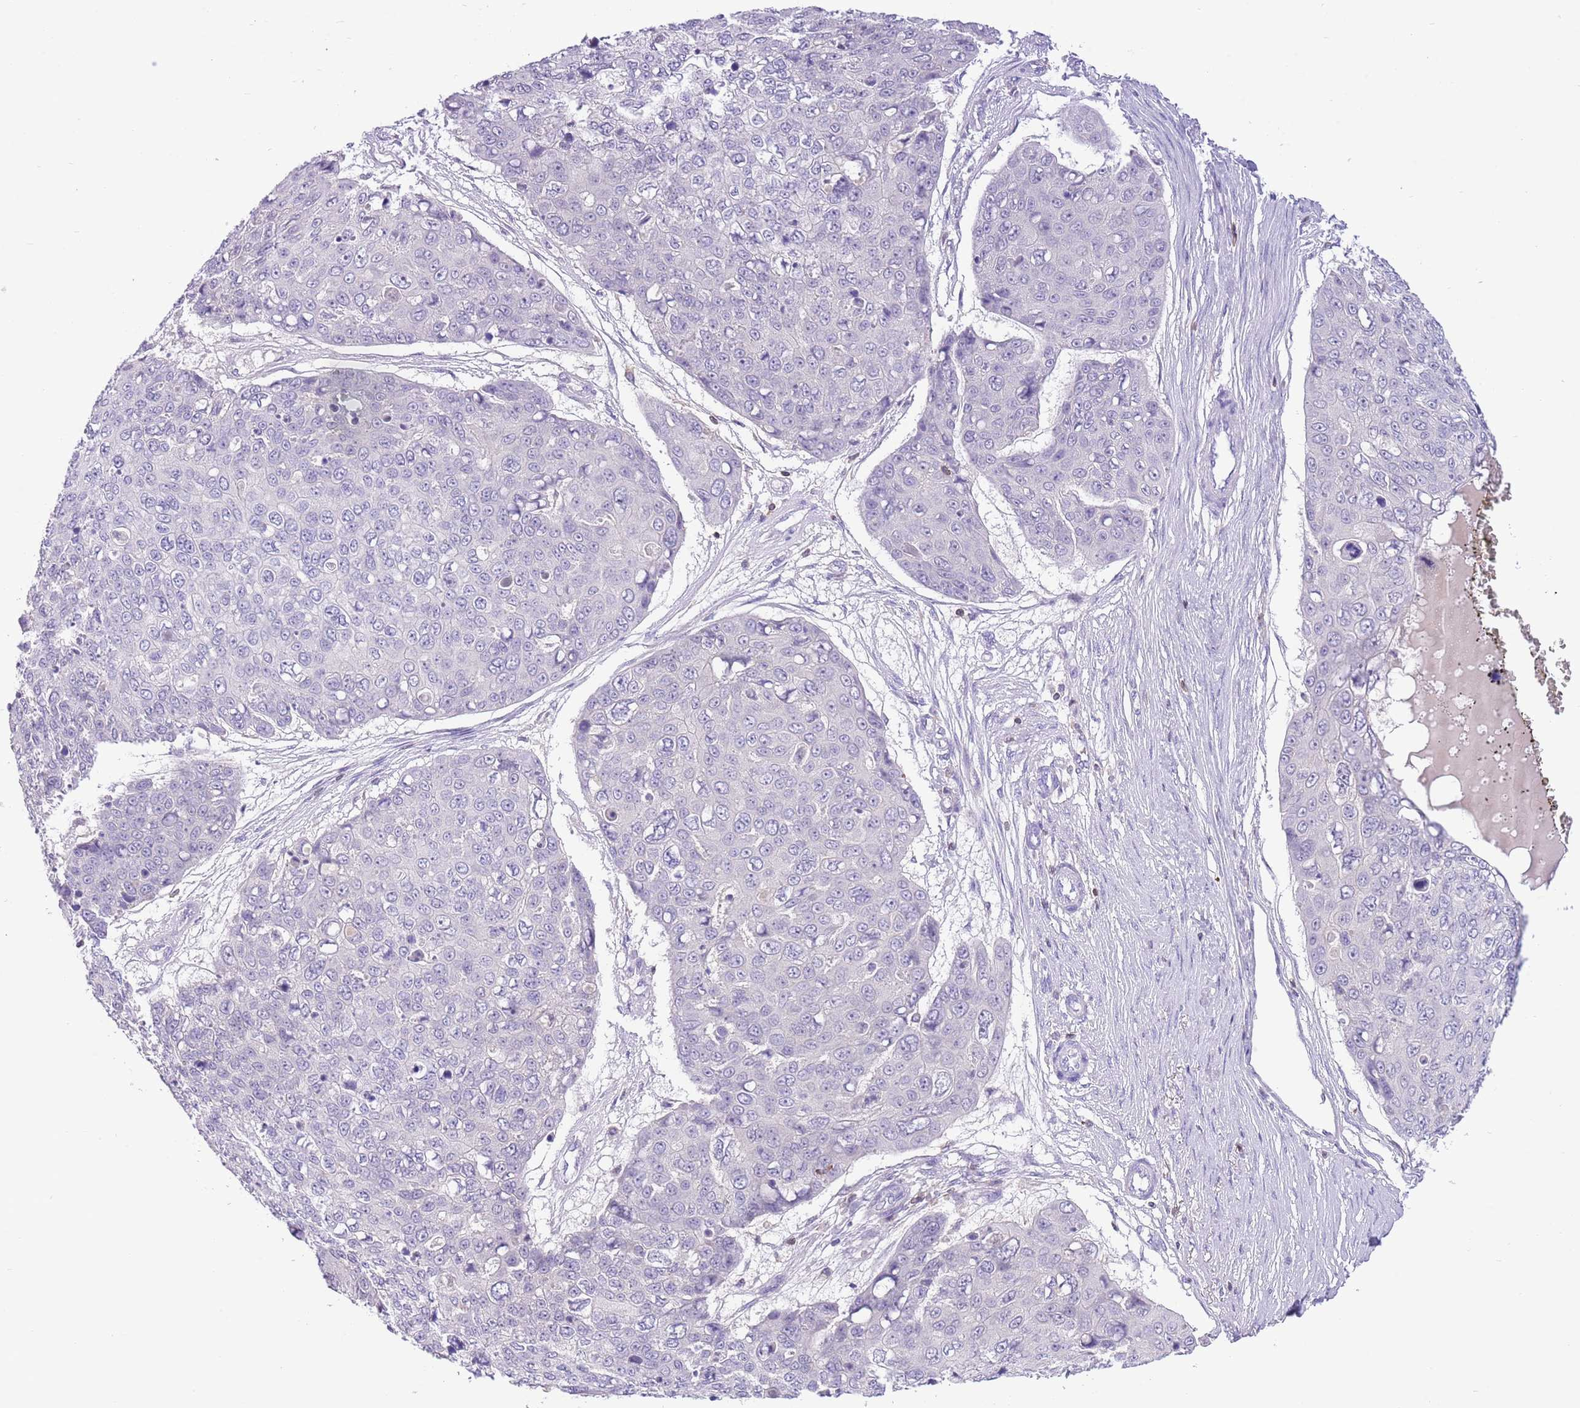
{"staining": {"intensity": "negative", "quantity": "none", "location": "none"}, "tissue": "skin cancer", "cell_type": "Tumor cells", "image_type": "cancer", "snomed": [{"axis": "morphology", "description": "Squamous cell carcinoma, NOS"}, {"axis": "topography", "description": "Skin"}], "caption": "Tumor cells are negative for brown protein staining in skin squamous cell carcinoma. (DAB (3,3'-diaminobenzidine) IHC, high magnification).", "gene": "OR4Q3", "patient": {"sex": "male", "age": 71}}